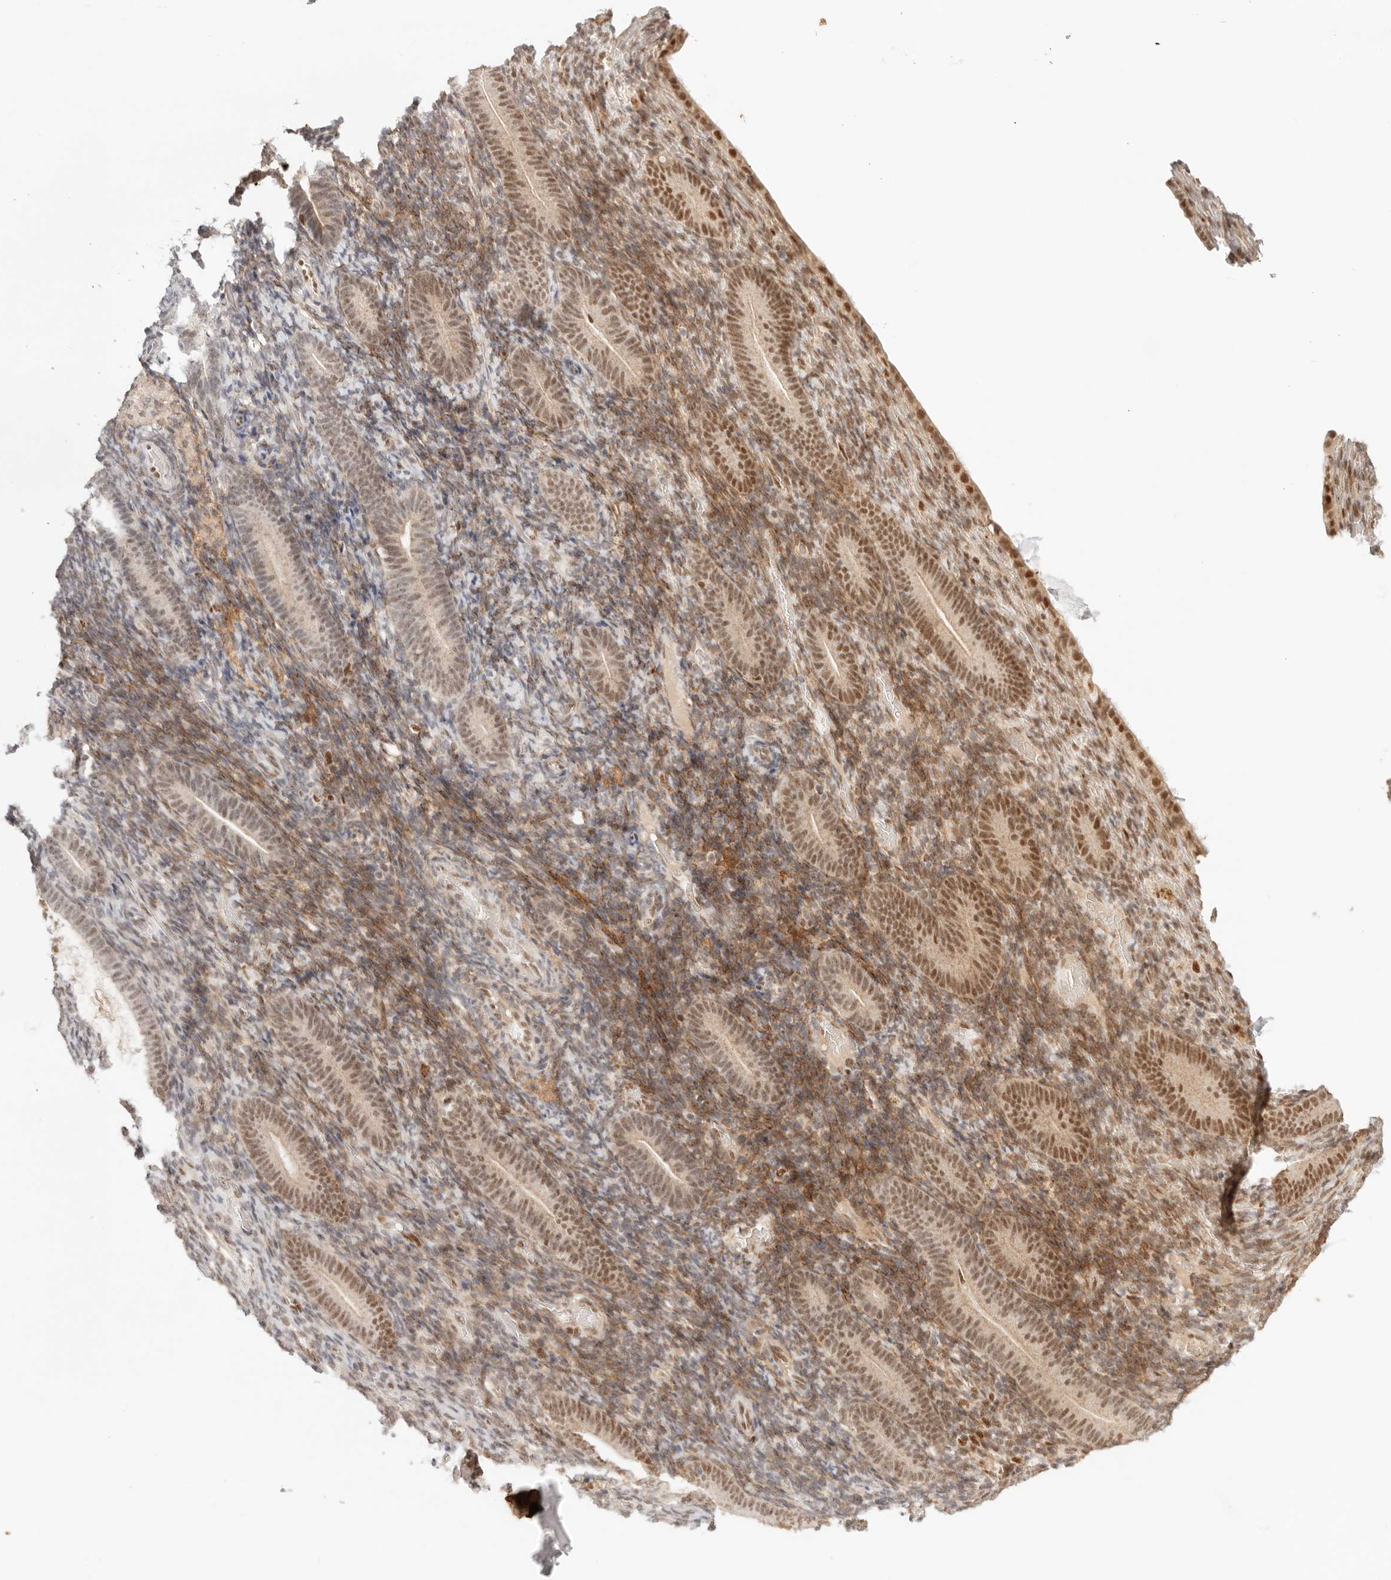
{"staining": {"intensity": "moderate", "quantity": "25%-75%", "location": "nuclear"}, "tissue": "endometrium", "cell_type": "Cells in endometrial stroma", "image_type": "normal", "snomed": [{"axis": "morphology", "description": "Normal tissue, NOS"}, {"axis": "topography", "description": "Endometrium"}], "caption": "Immunohistochemistry (IHC) staining of unremarkable endometrium, which demonstrates medium levels of moderate nuclear positivity in approximately 25%-75% of cells in endometrial stroma indicating moderate nuclear protein staining. The staining was performed using DAB (3,3'-diaminobenzidine) (brown) for protein detection and nuclei were counterstained in hematoxylin (blue).", "gene": "GTF2E2", "patient": {"sex": "female", "age": 51}}